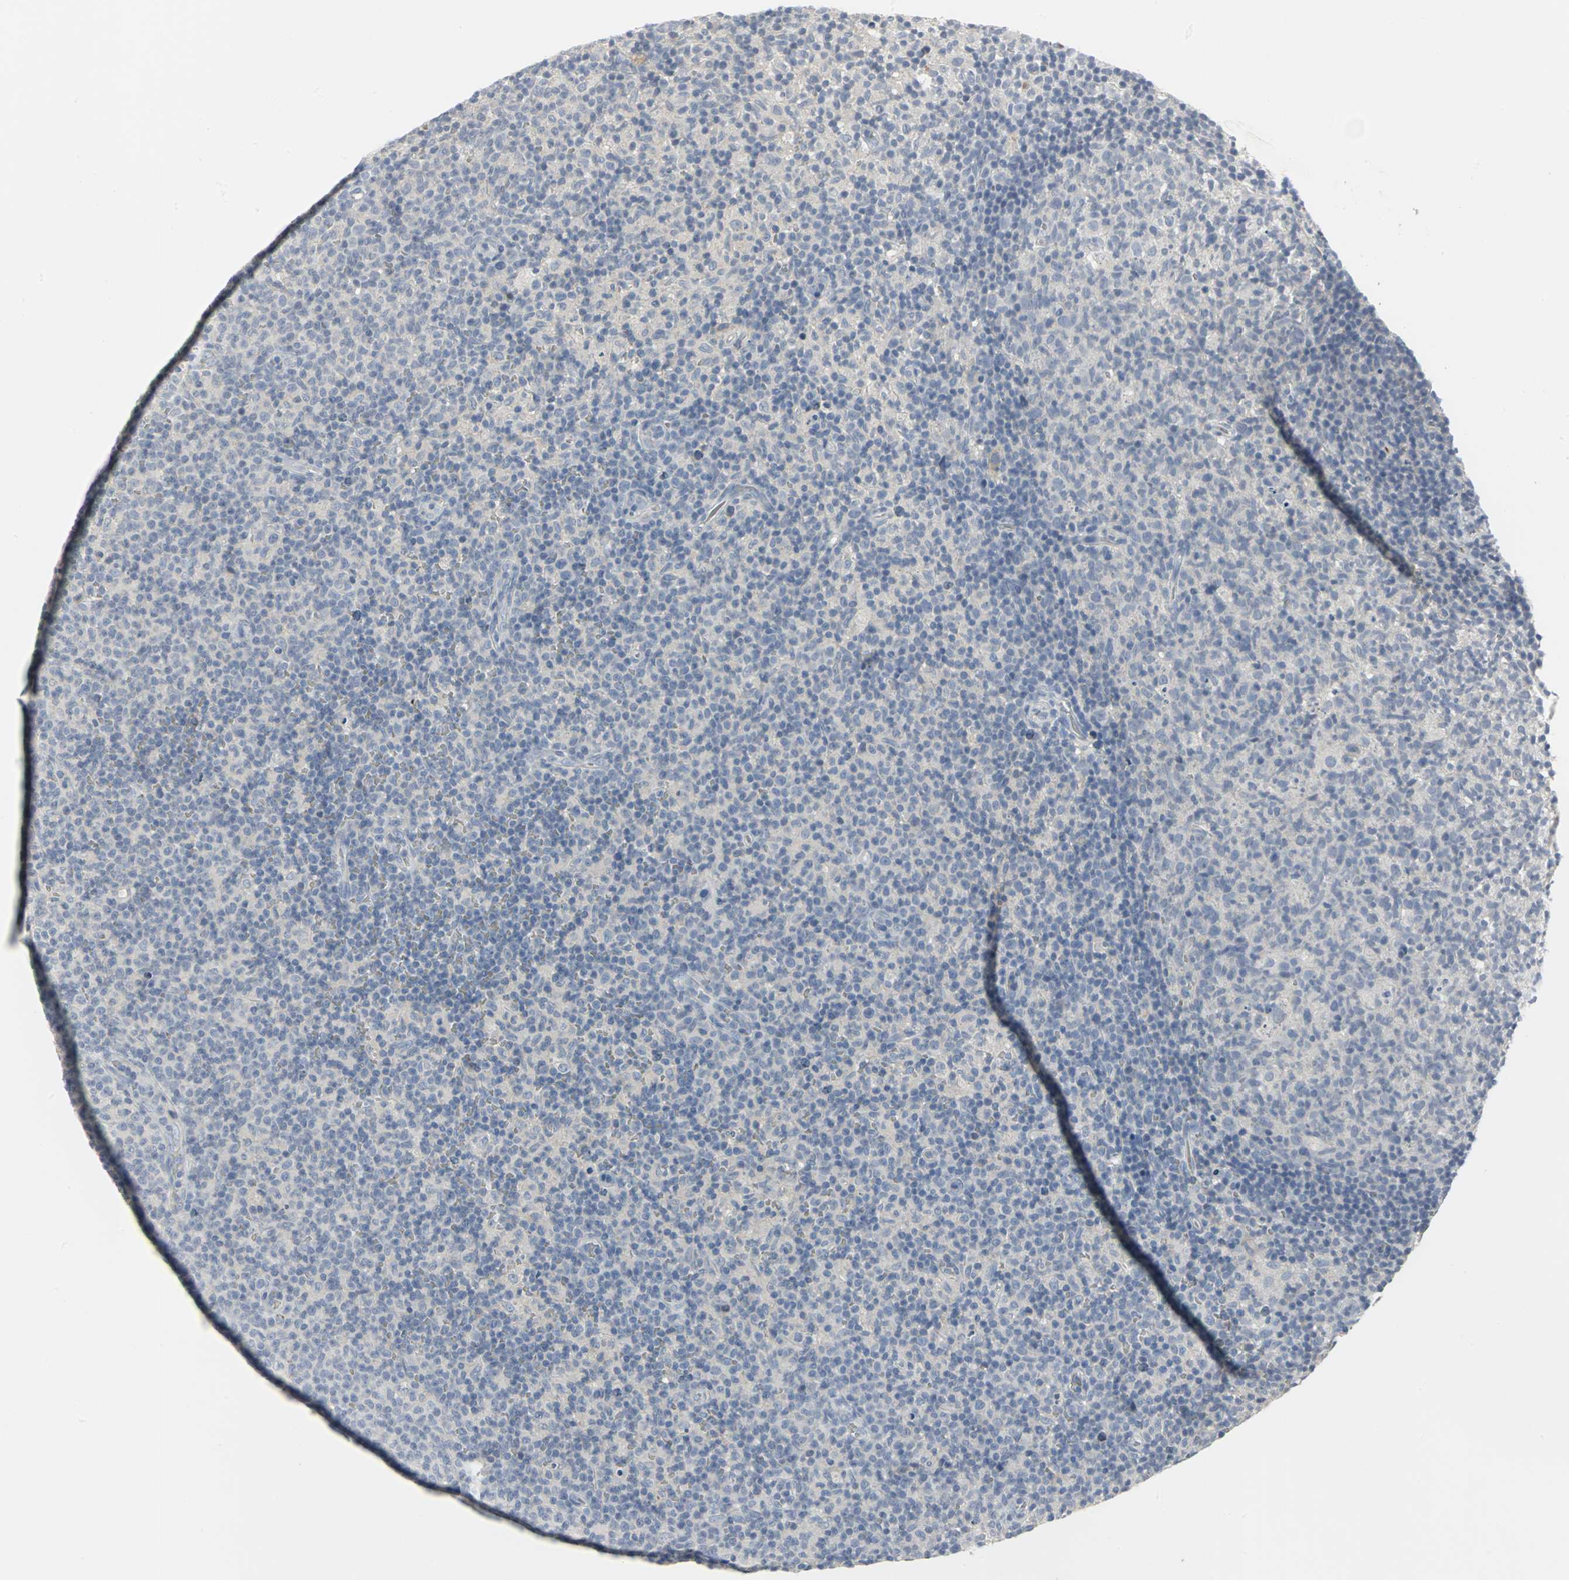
{"staining": {"intensity": "weak", "quantity": "25%-75%", "location": "cytoplasmic/membranous"}, "tissue": "lymph node", "cell_type": "Germinal center cells", "image_type": "normal", "snomed": [{"axis": "morphology", "description": "Normal tissue, NOS"}, {"axis": "morphology", "description": "Inflammation, NOS"}, {"axis": "topography", "description": "Lymph node"}], "caption": "Lymph node stained with immunohistochemistry (IHC) shows weak cytoplasmic/membranous positivity in approximately 25%-75% of germinal center cells. (DAB (3,3'-diaminobenzidine) IHC, brown staining for protein, blue staining for nuclei).", "gene": "ZIC1", "patient": {"sex": "male", "age": 55}}